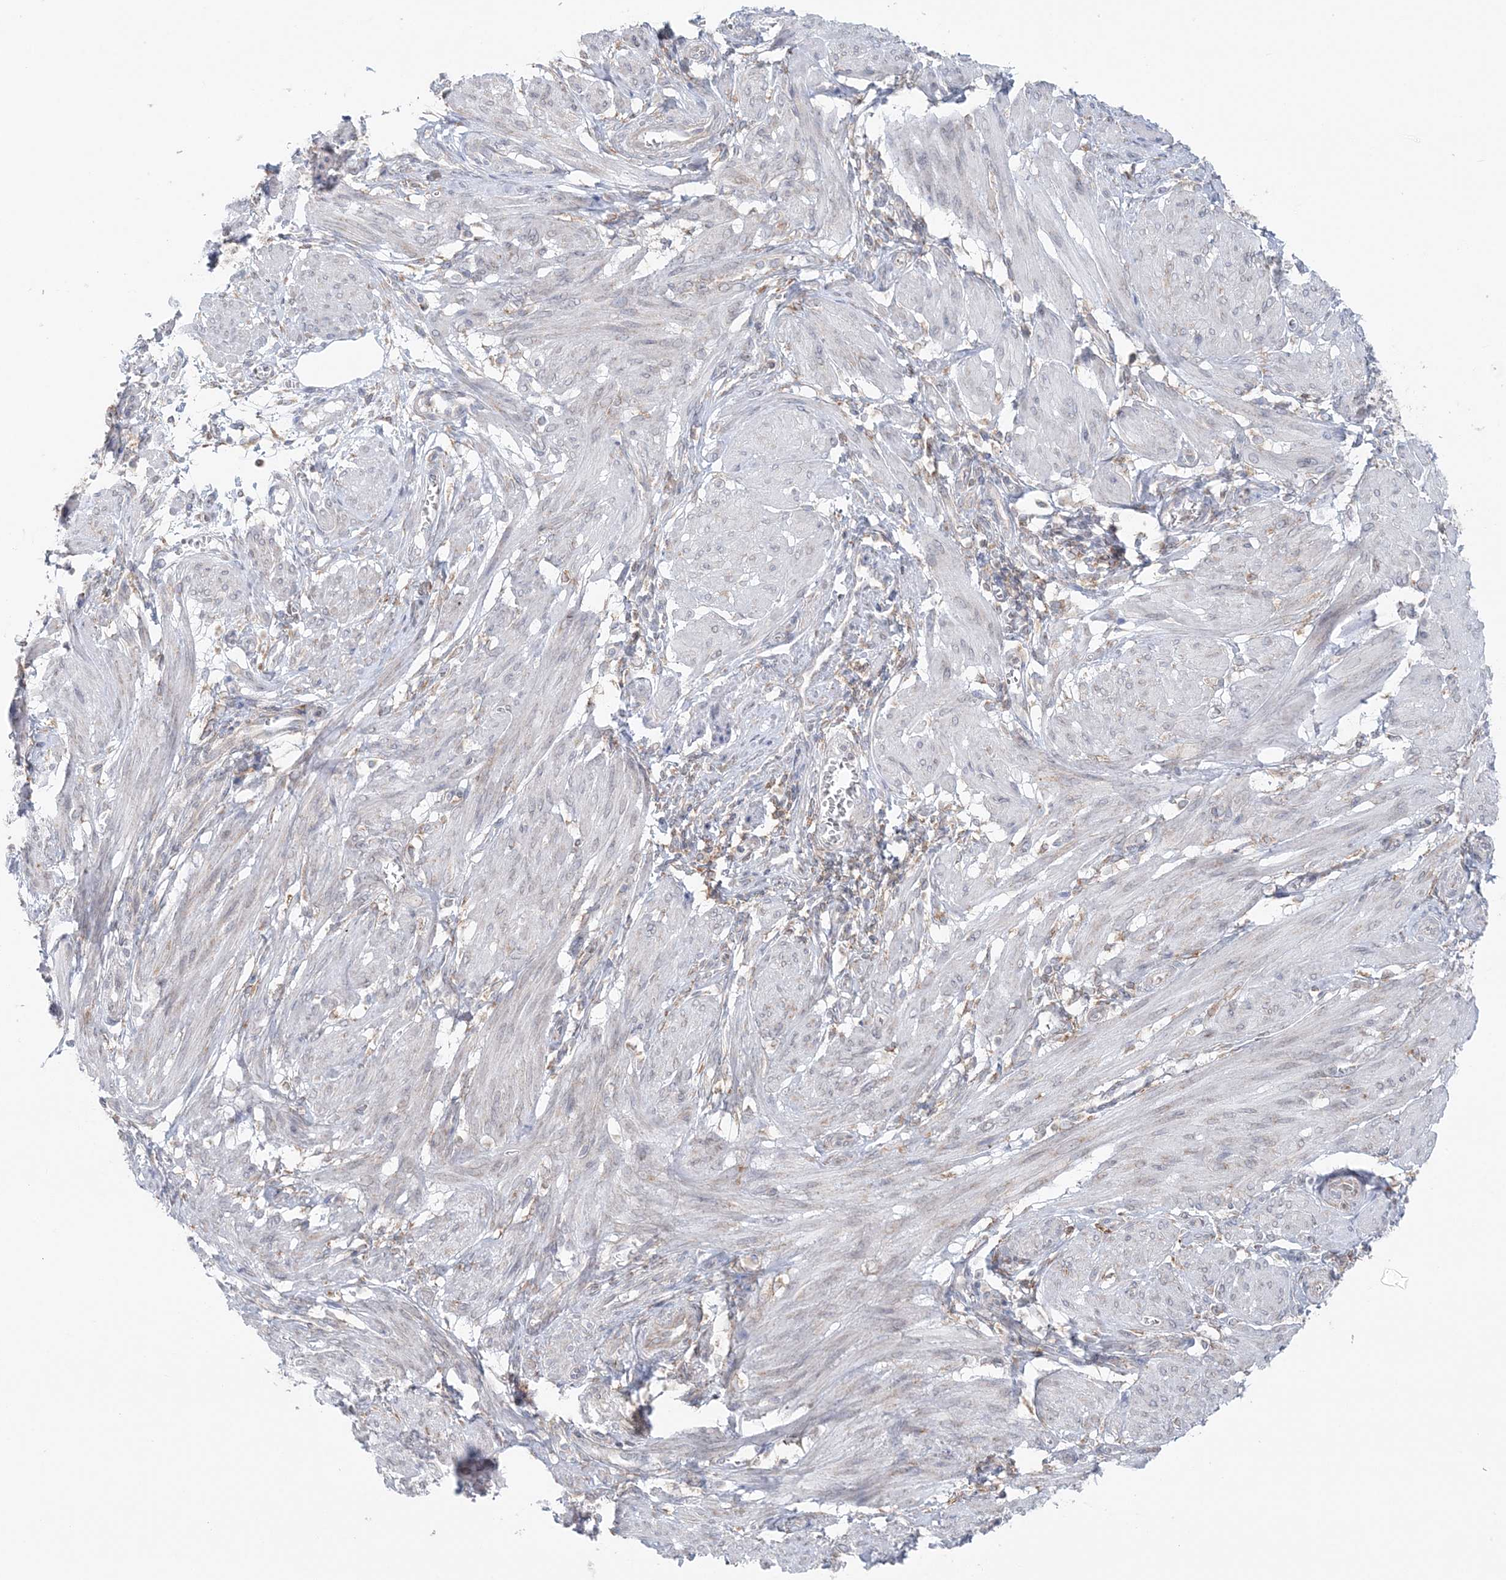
{"staining": {"intensity": "negative", "quantity": "none", "location": "none"}, "tissue": "smooth muscle", "cell_type": "Smooth muscle cells", "image_type": "normal", "snomed": [{"axis": "morphology", "description": "Normal tissue, NOS"}, {"axis": "topography", "description": "Smooth muscle"}], "caption": "Immunohistochemistry (IHC) image of unremarkable smooth muscle stained for a protein (brown), which demonstrates no expression in smooth muscle cells.", "gene": "TMED10", "patient": {"sex": "female", "age": 39}}